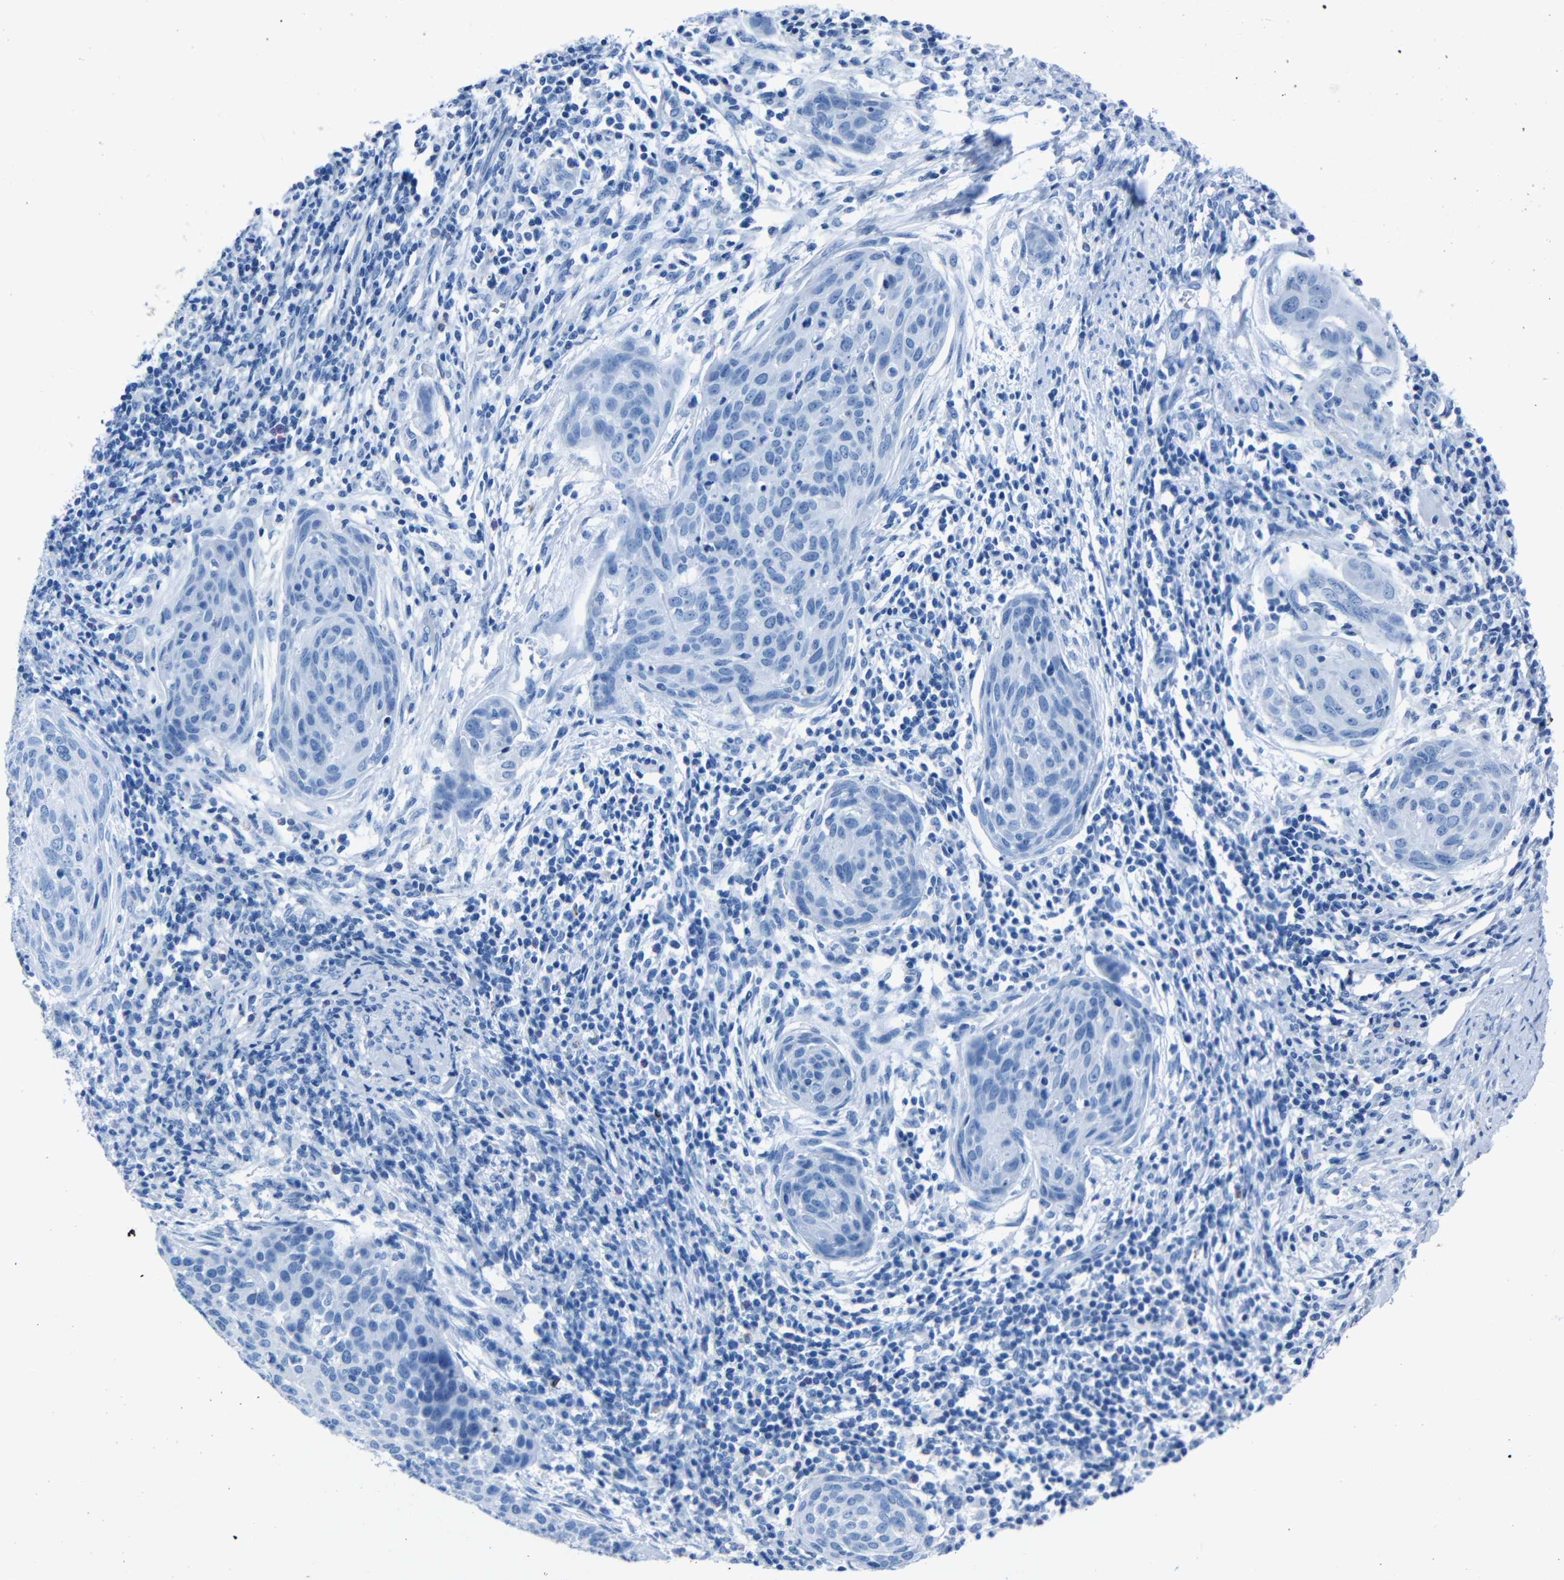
{"staining": {"intensity": "negative", "quantity": "none", "location": "none"}, "tissue": "cervical cancer", "cell_type": "Tumor cells", "image_type": "cancer", "snomed": [{"axis": "morphology", "description": "Squamous cell carcinoma, NOS"}, {"axis": "topography", "description": "Cervix"}], "caption": "Histopathology image shows no significant protein staining in tumor cells of cervical cancer (squamous cell carcinoma).", "gene": "CLDN11", "patient": {"sex": "female", "age": 38}}